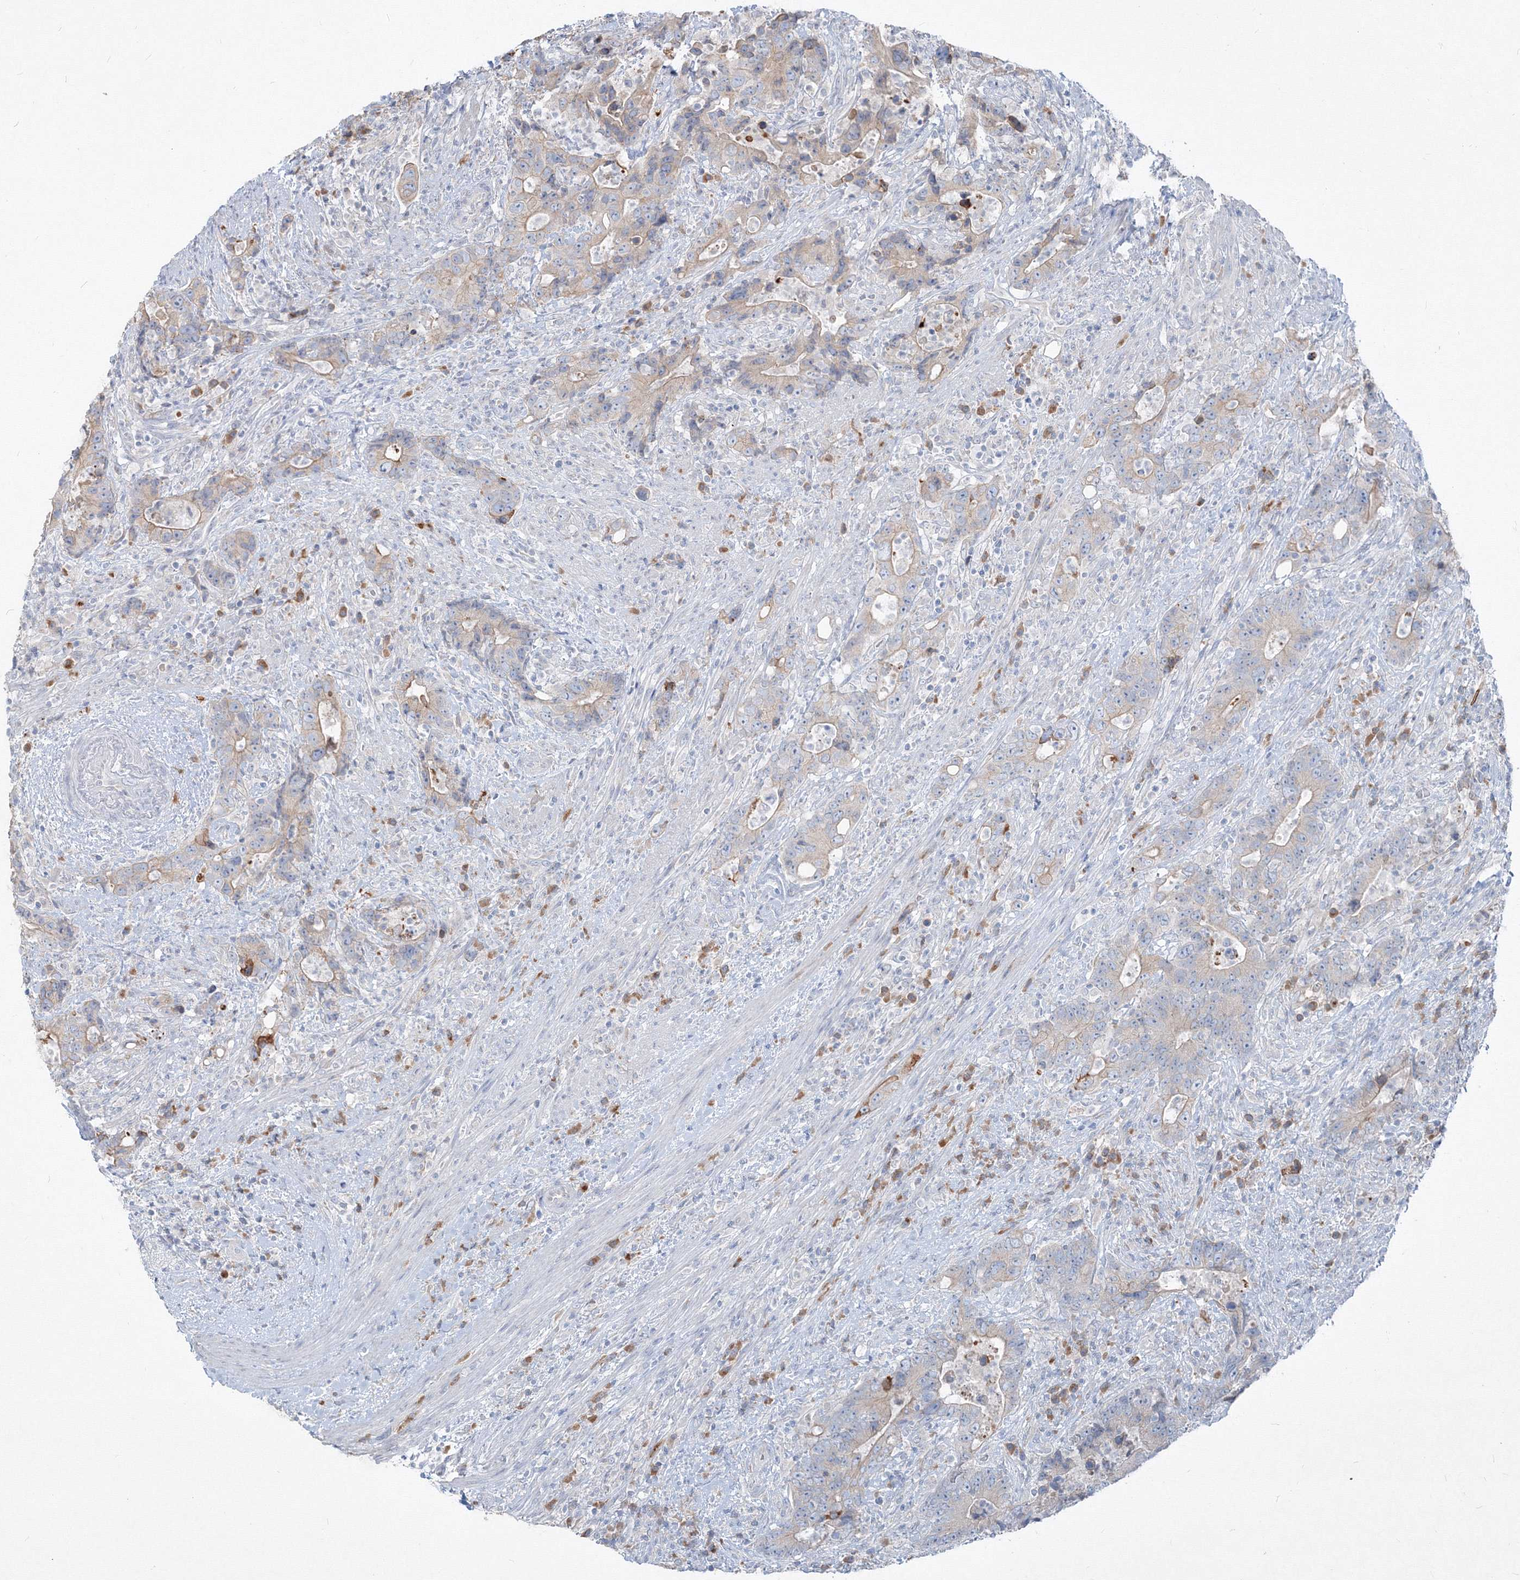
{"staining": {"intensity": "weak", "quantity": "<25%", "location": "cytoplasmic/membranous"}, "tissue": "colorectal cancer", "cell_type": "Tumor cells", "image_type": "cancer", "snomed": [{"axis": "morphology", "description": "Adenocarcinoma, NOS"}, {"axis": "topography", "description": "Colon"}], "caption": "Immunohistochemistry of colorectal cancer demonstrates no positivity in tumor cells.", "gene": "IFNAR1", "patient": {"sex": "female", "age": 75}}